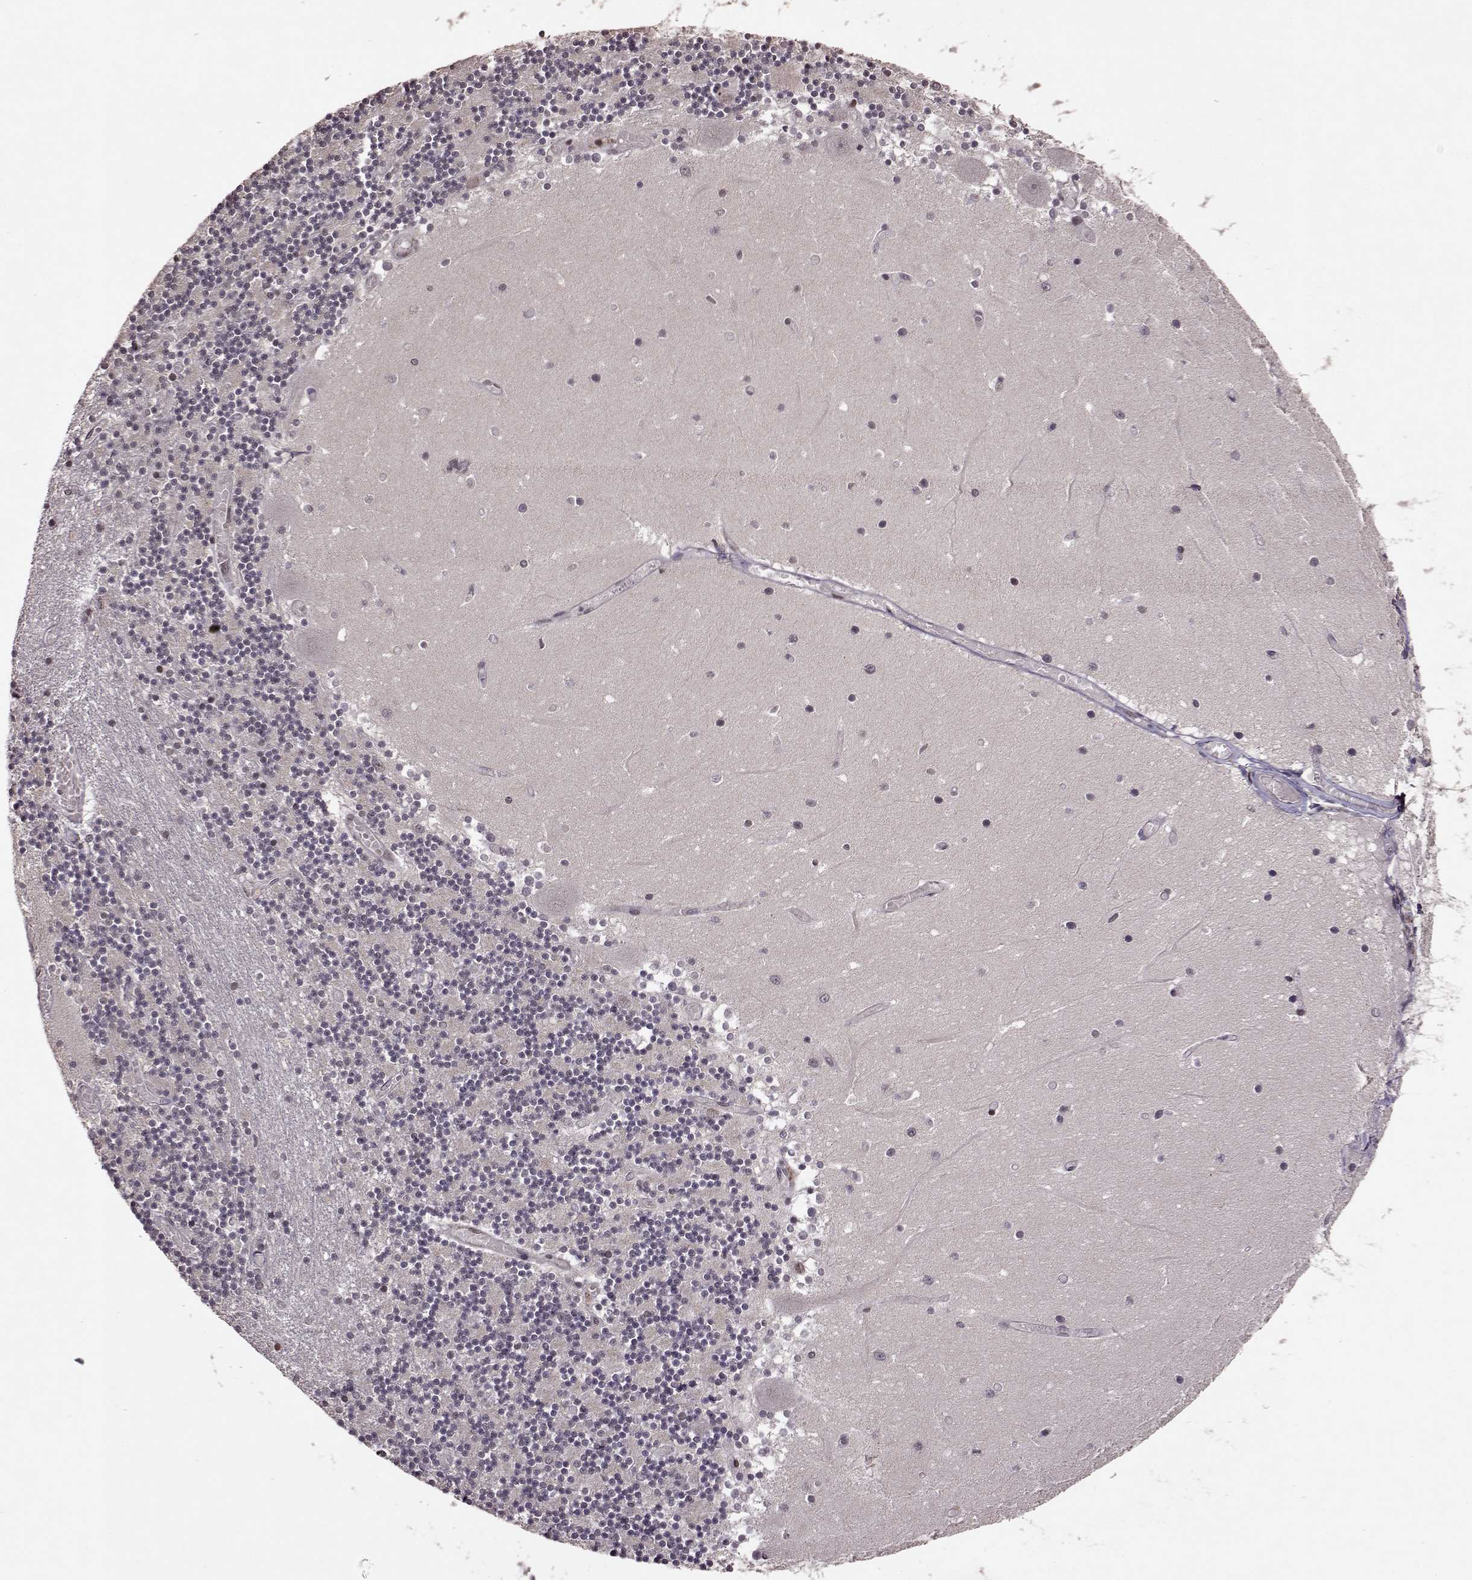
{"staining": {"intensity": "negative", "quantity": "none", "location": "none"}, "tissue": "cerebellum", "cell_type": "Cells in granular layer", "image_type": "normal", "snomed": [{"axis": "morphology", "description": "Normal tissue, NOS"}, {"axis": "topography", "description": "Cerebellum"}], "caption": "Immunohistochemistry histopathology image of unremarkable cerebellum stained for a protein (brown), which demonstrates no positivity in cells in granular layer. (Immunohistochemistry, brightfield microscopy, high magnification).", "gene": "RRAGD", "patient": {"sex": "female", "age": 28}}